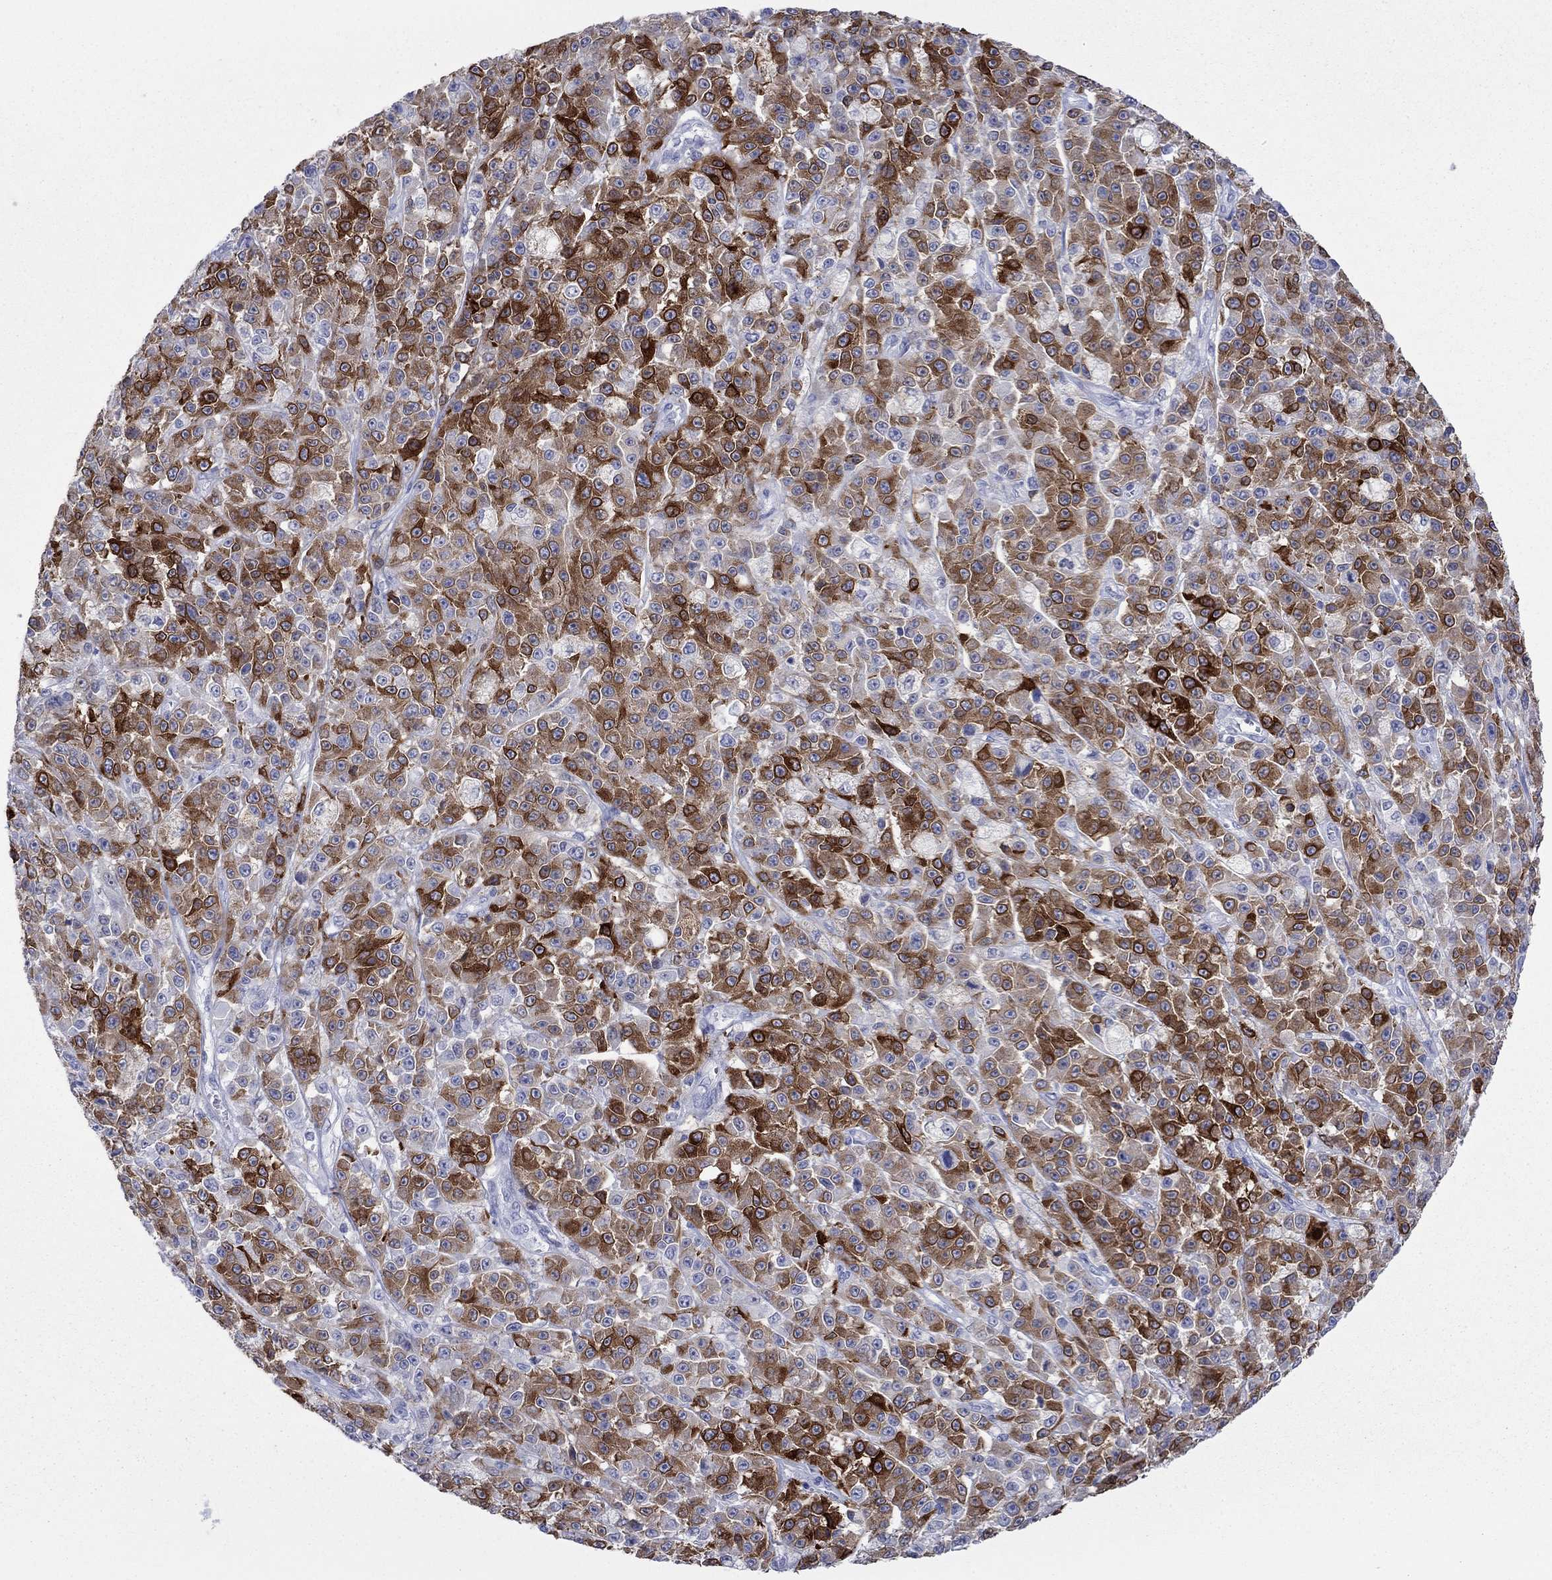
{"staining": {"intensity": "strong", "quantity": "25%-75%", "location": "cytoplasmic/membranous"}, "tissue": "melanoma", "cell_type": "Tumor cells", "image_type": "cancer", "snomed": [{"axis": "morphology", "description": "Malignant melanoma, NOS"}, {"axis": "topography", "description": "Skin"}], "caption": "Immunohistochemical staining of human melanoma exhibits strong cytoplasmic/membranous protein expression in approximately 25%-75% of tumor cells.", "gene": "MLANA", "patient": {"sex": "female", "age": 58}}